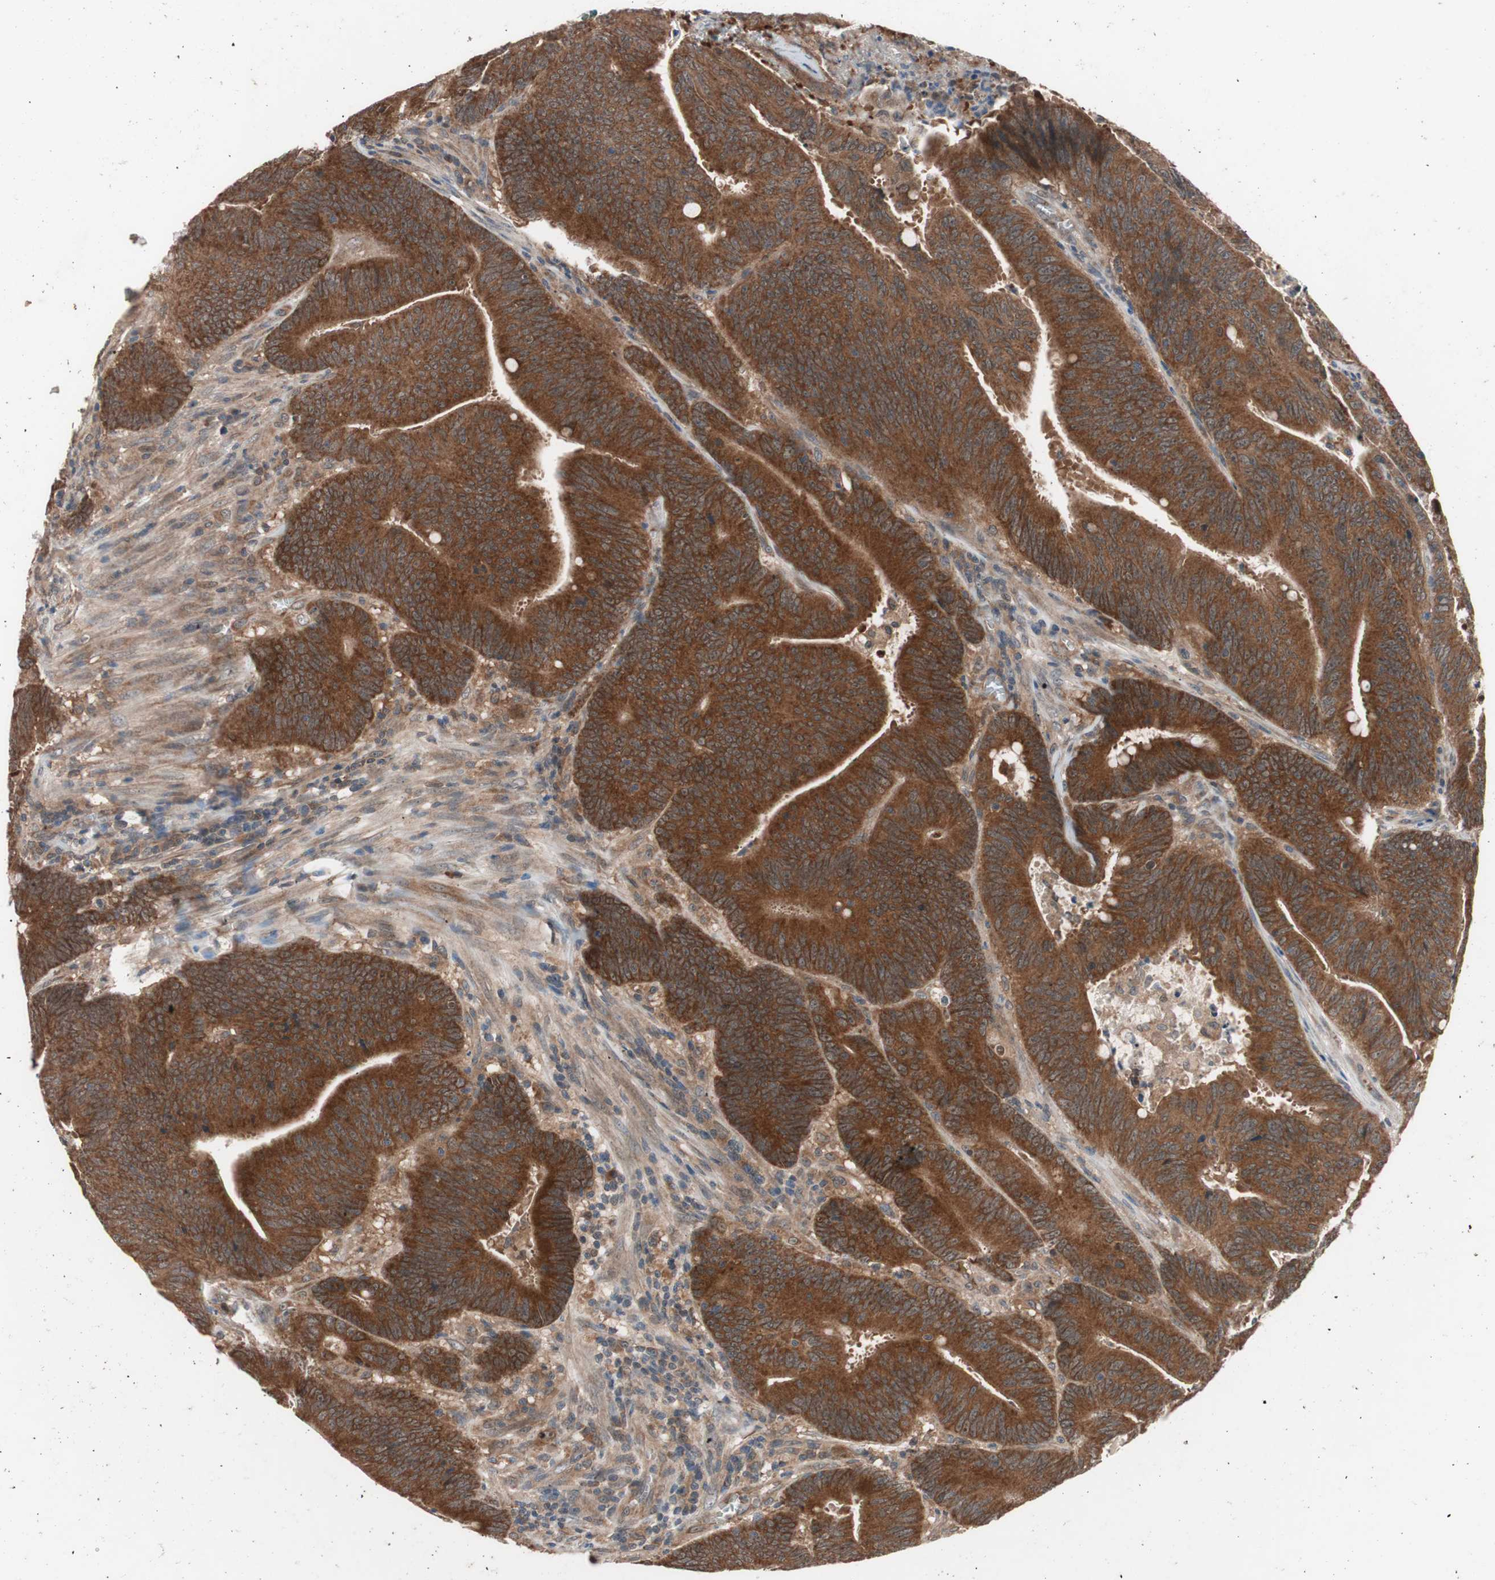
{"staining": {"intensity": "strong", "quantity": ">75%", "location": "cytoplasmic/membranous"}, "tissue": "colorectal cancer", "cell_type": "Tumor cells", "image_type": "cancer", "snomed": [{"axis": "morphology", "description": "Adenocarcinoma, NOS"}, {"axis": "topography", "description": "Colon"}], "caption": "This photomicrograph exhibits IHC staining of adenocarcinoma (colorectal), with high strong cytoplasmic/membranous staining in approximately >75% of tumor cells.", "gene": "HMBS", "patient": {"sex": "male", "age": 45}}